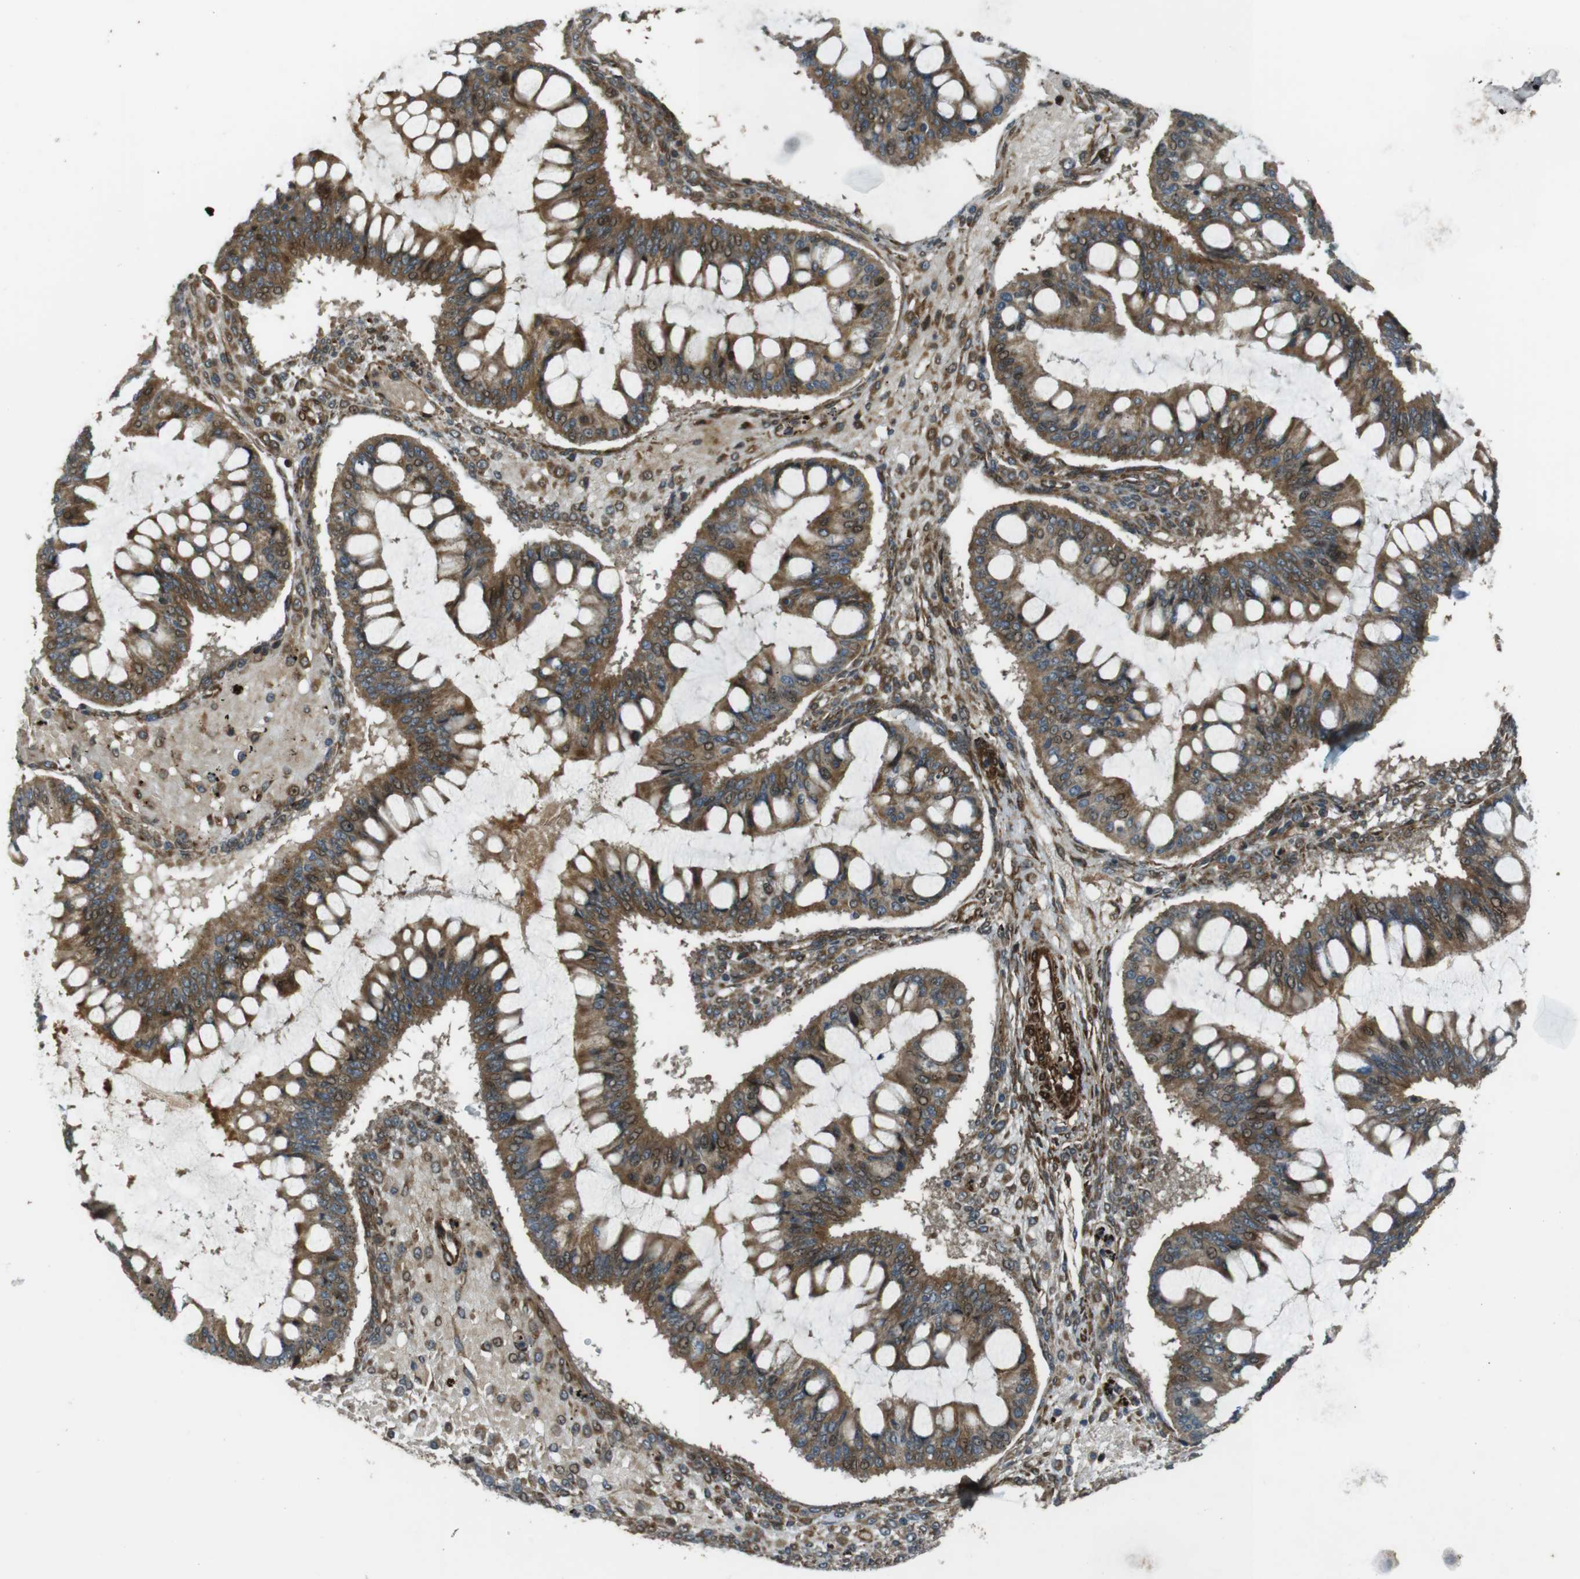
{"staining": {"intensity": "moderate", "quantity": ">75%", "location": "cytoplasmic/membranous"}, "tissue": "ovarian cancer", "cell_type": "Tumor cells", "image_type": "cancer", "snomed": [{"axis": "morphology", "description": "Cystadenocarcinoma, mucinous, NOS"}, {"axis": "topography", "description": "Ovary"}], "caption": "Brown immunohistochemical staining in human ovarian cancer (mucinous cystadenocarcinoma) shows moderate cytoplasmic/membranous staining in about >75% of tumor cells.", "gene": "MSRB3", "patient": {"sex": "female", "age": 73}}